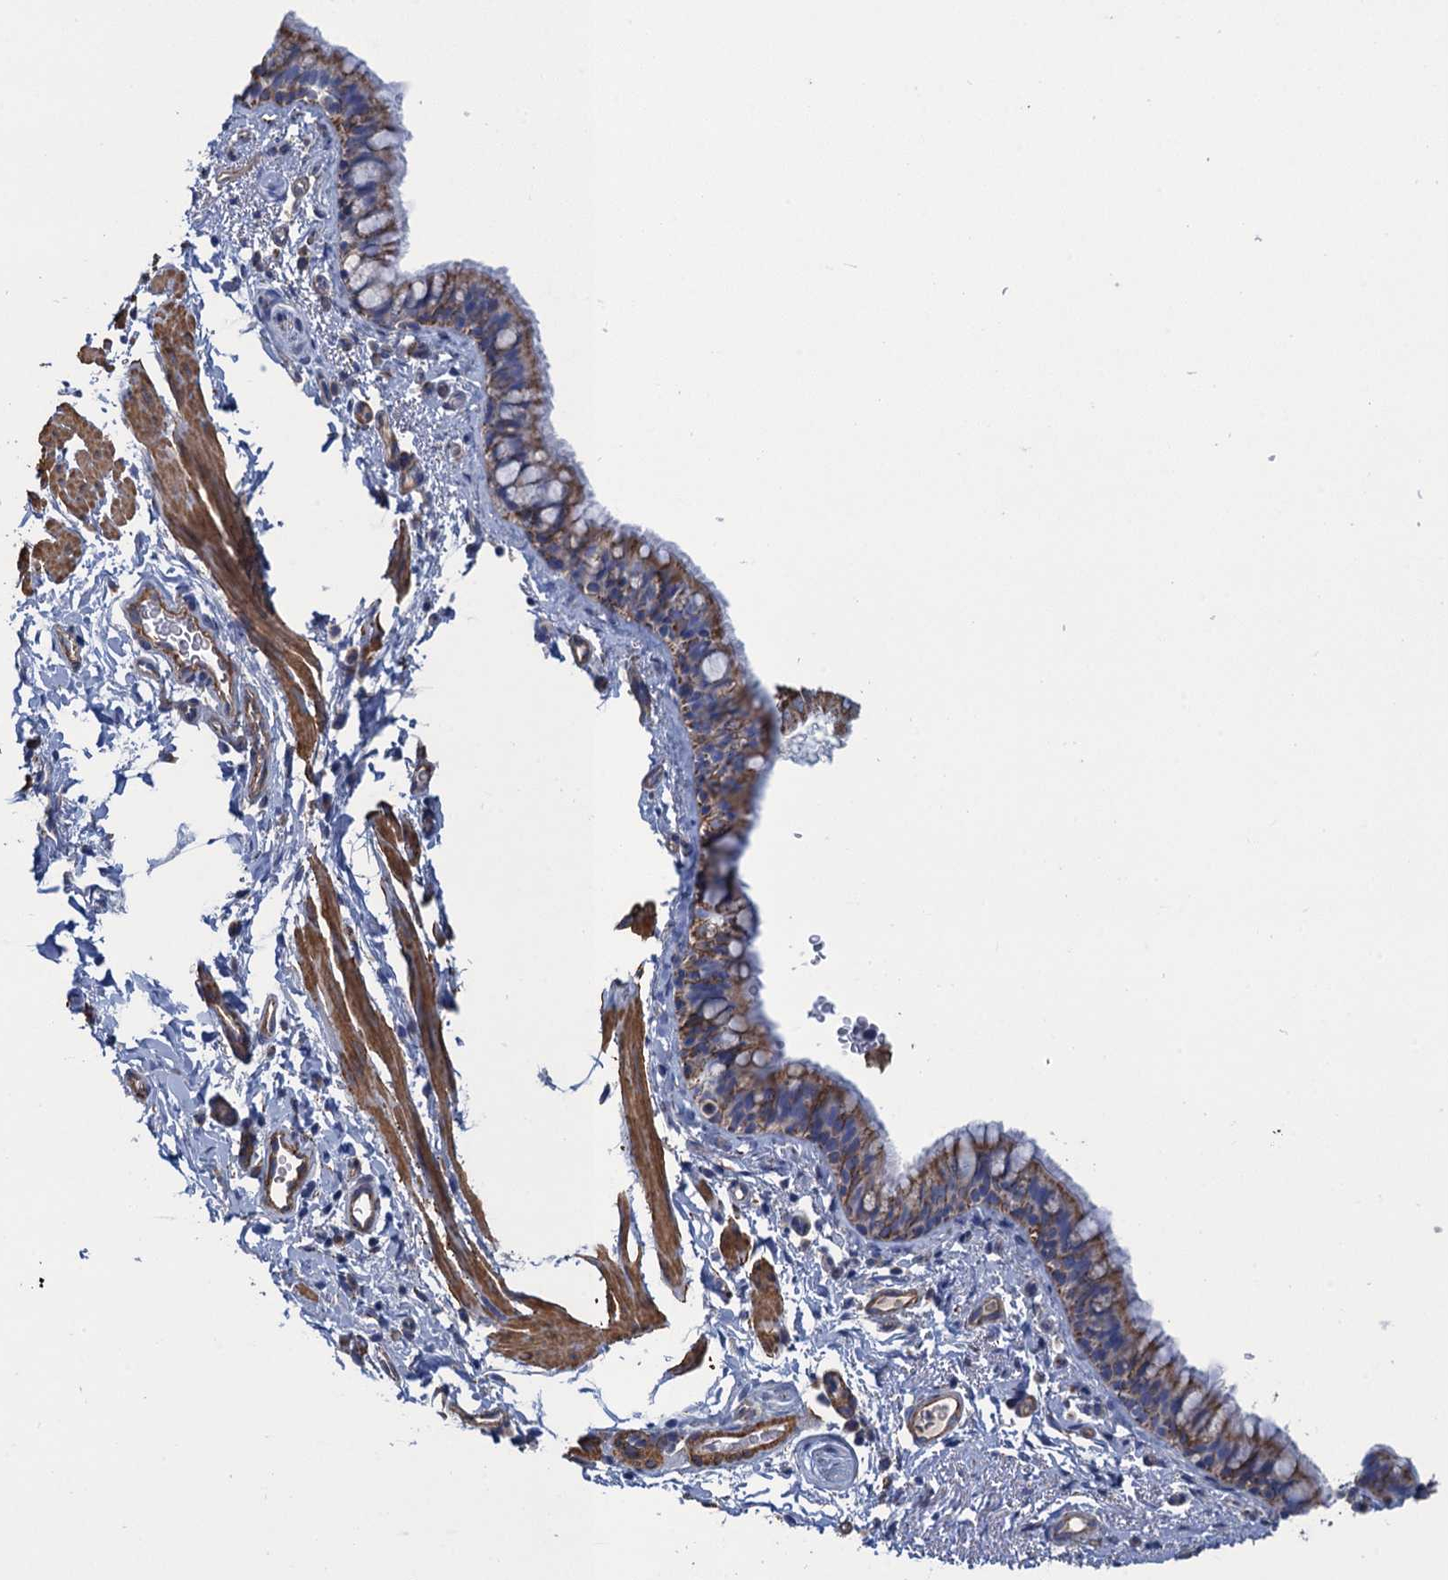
{"staining": {"intensity": "moderate", "quantity": "25%-75%", "location": "cytoplasmic/membranous"}, "tissue": "bronchus", "cell_type": "Respiratory epithelial cells", "image_type": "normal", "snomed": [{"axis": "morphology", "description": "Normal tissue, NOS"}, {"axis": "topography", "description": "Cartilage tissue"}, {"axis": "topography", "description": "Bronchus"}], "caption": "An IHC micrograph of benign tissue is shown. Protein staining in brown labels moderate cytoplasmic/membranous positivity in bronchus within respiratory epithelial cells.", "gene": "ENSG00000260643", "patient": {"sex": "female", "age": 36}}